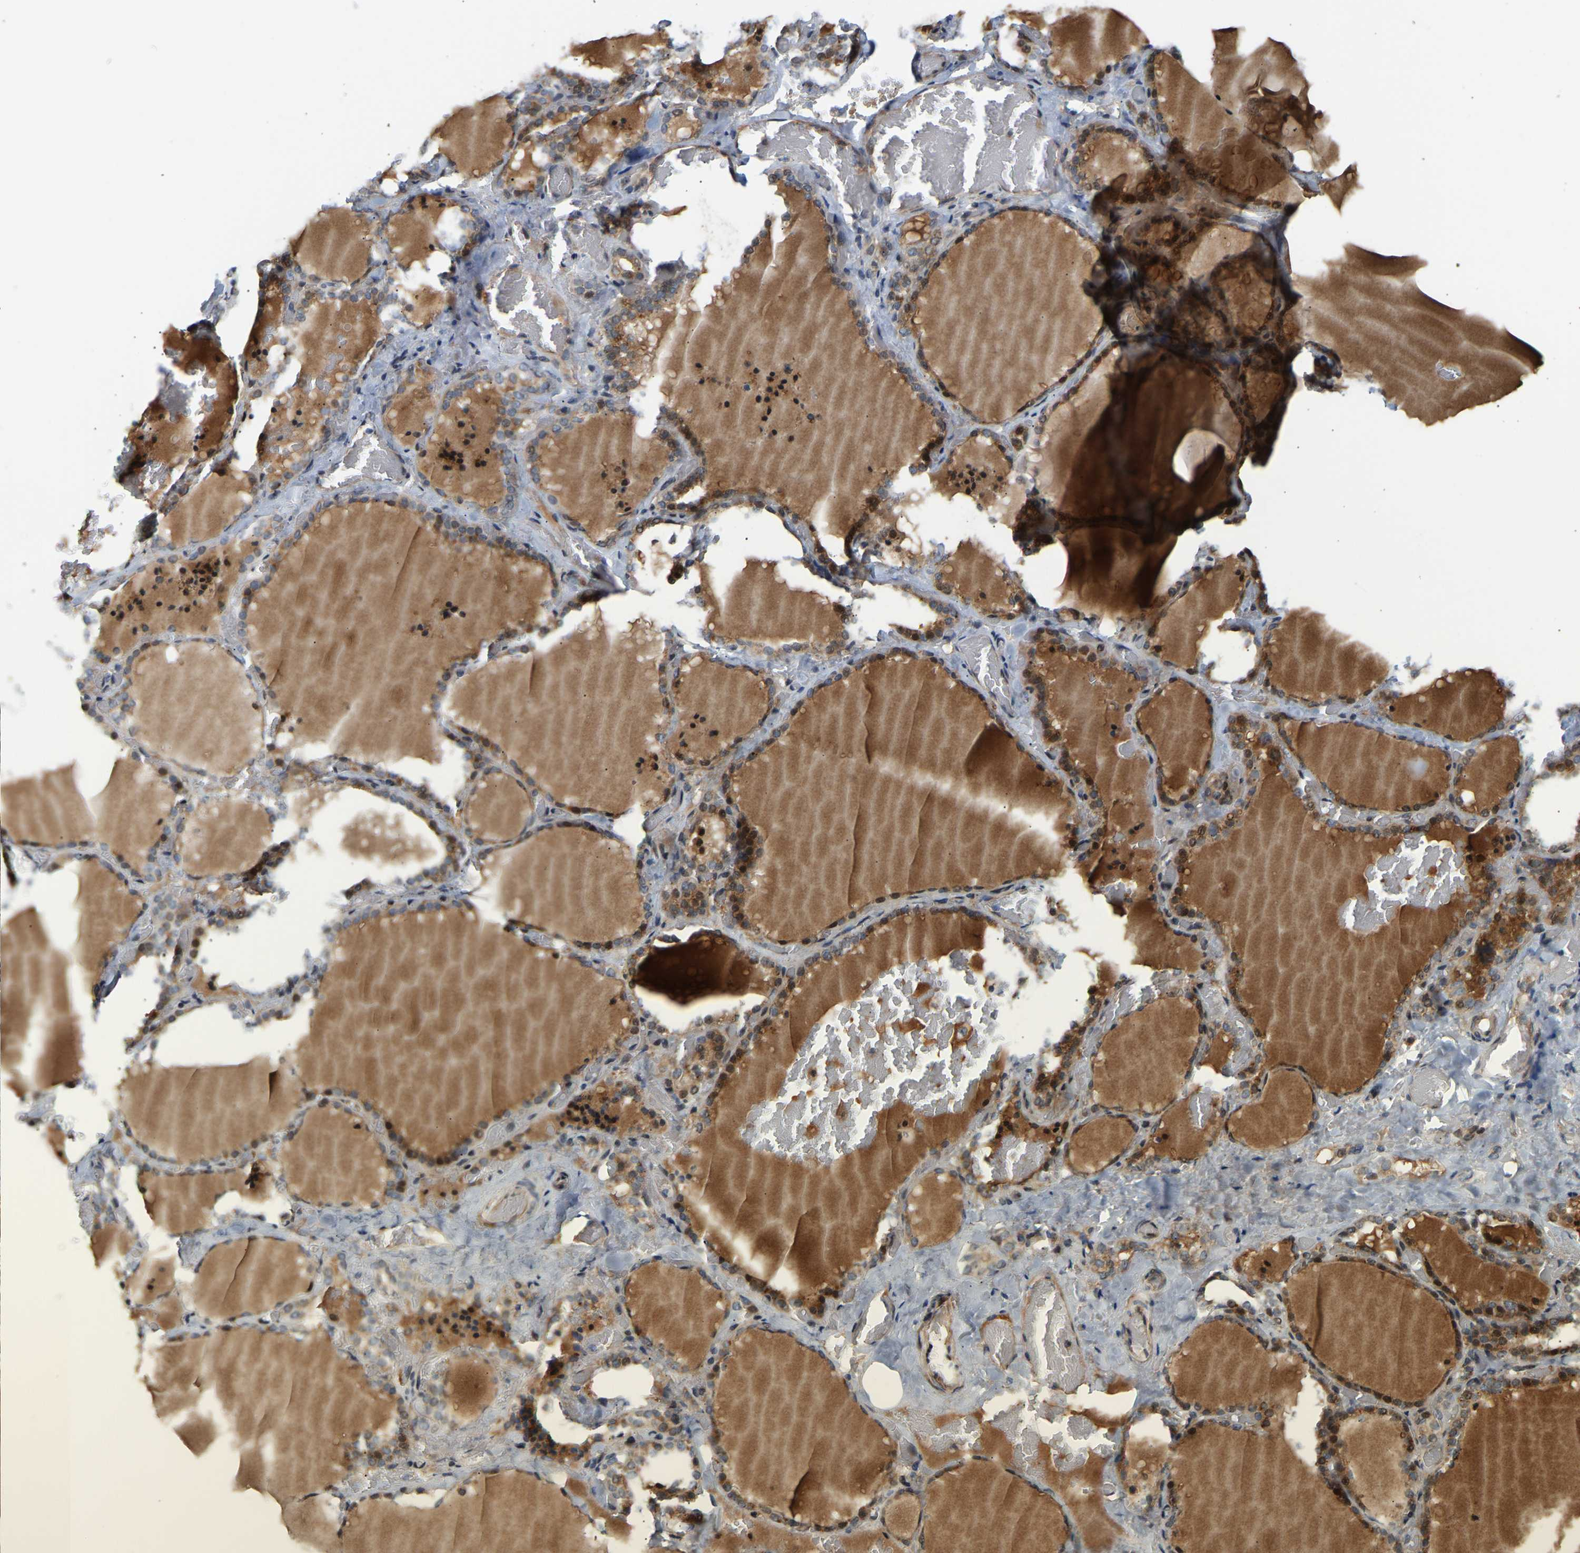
{"staining": {"intensity": "moderate", "quantity": ">75%", "location": "cytoplasmic/membranous,nuclear"}, "tissue": "thyroid gland", "cell_type": "Glandular cells", "image_type": "normal", "snomed": [{"axis": "morphology", "description": "Normal tissue, NOS"}, {"axis": "topography", "description": "Thyroid gland"}], "caption": "About >75% of glandular cells in benign human thyroid gland demonstrate moderate cytoplasmic/membranous,nuclear protein positivity as visualized by brown immunohistochemical staining.", "gene": "POGLUT2", "patient": {"sex": "female", "age": 22}}